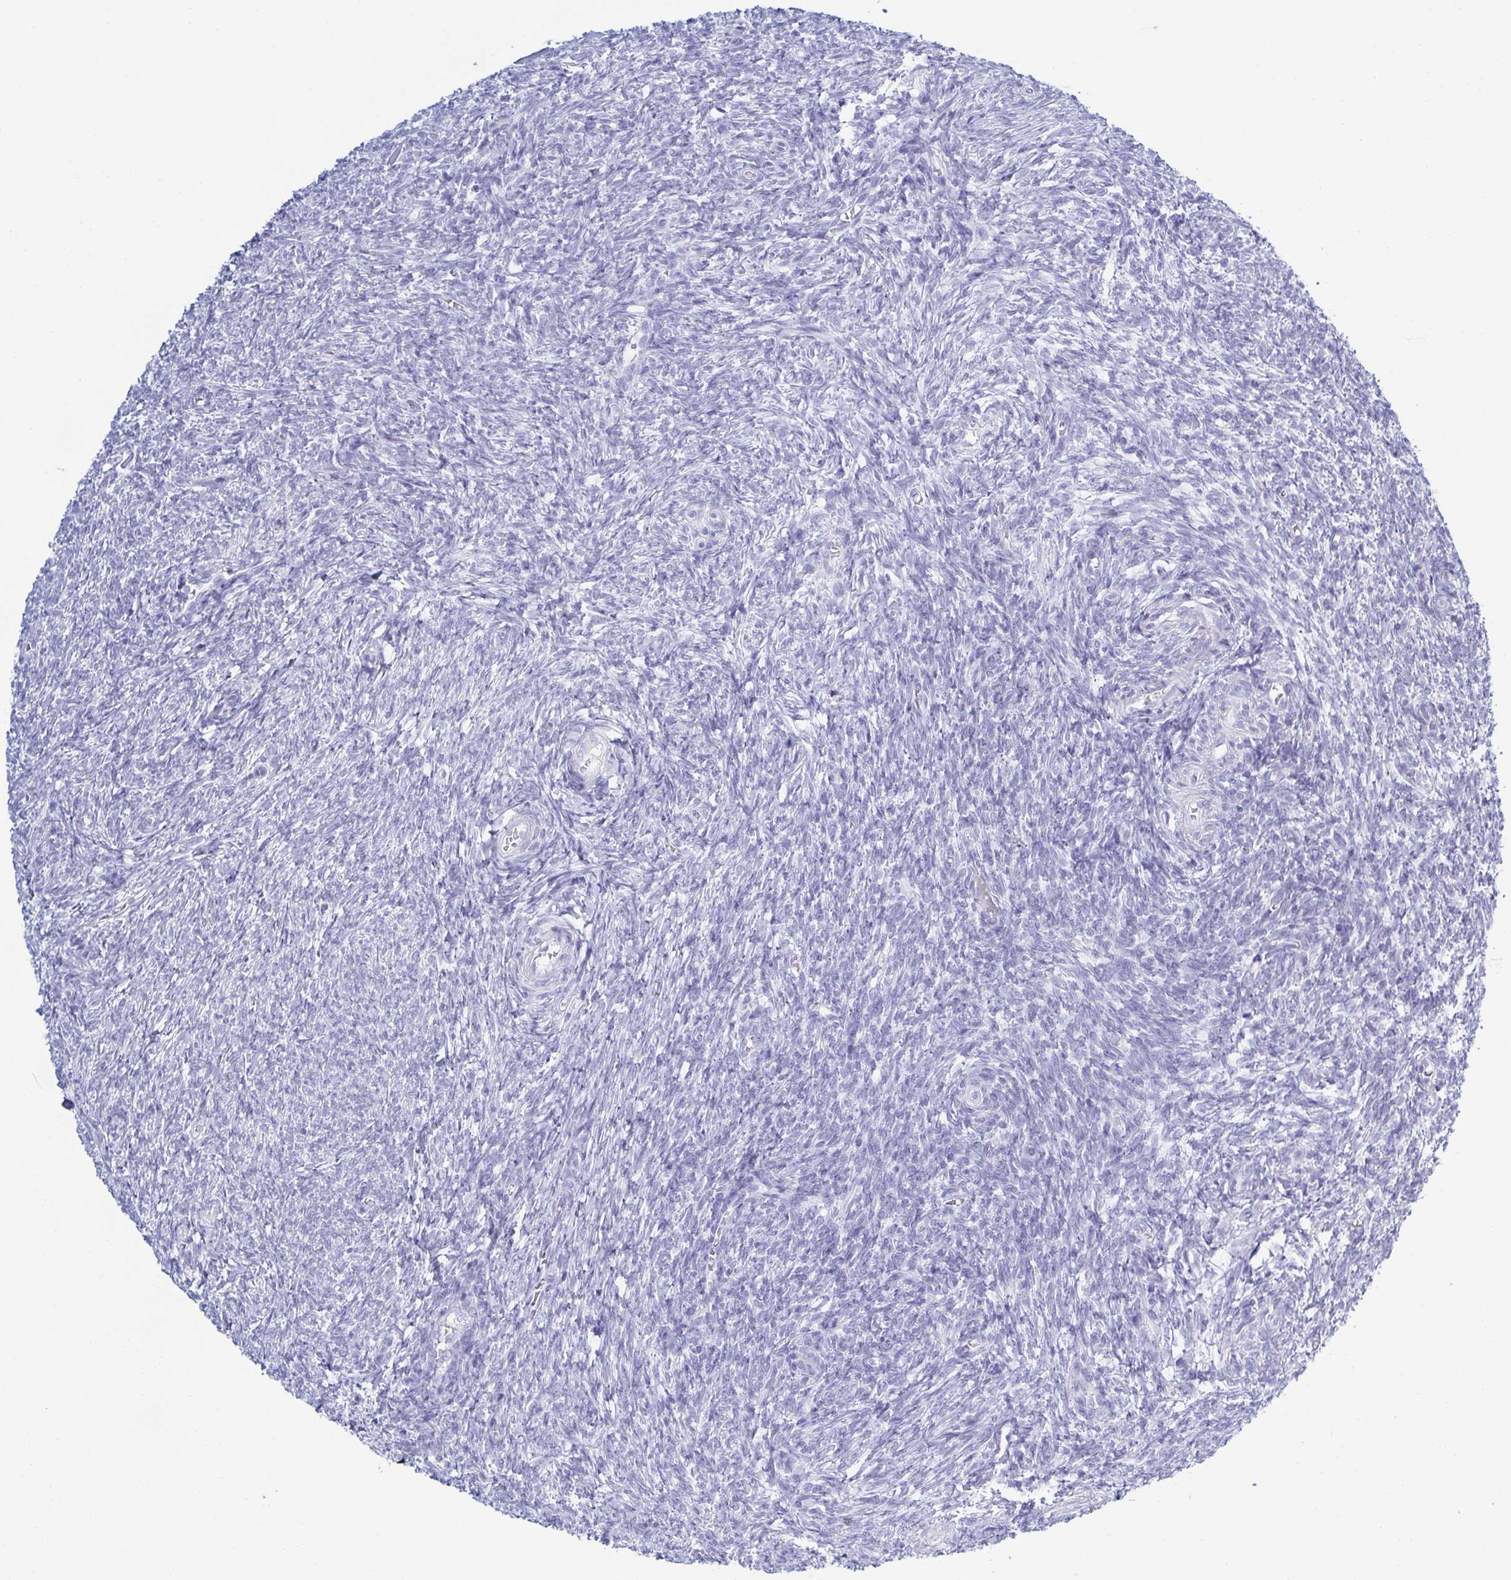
{"staining": {"intensity": "negative", "quantity": "none", "location": "none"}, "tissue": "ovary", "cell_type": "Ovarian stroma cells", "image_type": "normal", "snomed": [{"axis": "morphology", "description": "Normal tissue, NOS"}, {"axis": "topography", "description": "Ovary"}], "caption": "This is an immunohistochemistry (IHC) photomicrograph of normal human ovary. There is no expression in ovarian stroma cells.", "gene": "ZG16B", "patient": {"sex": "female", "age": 39}}